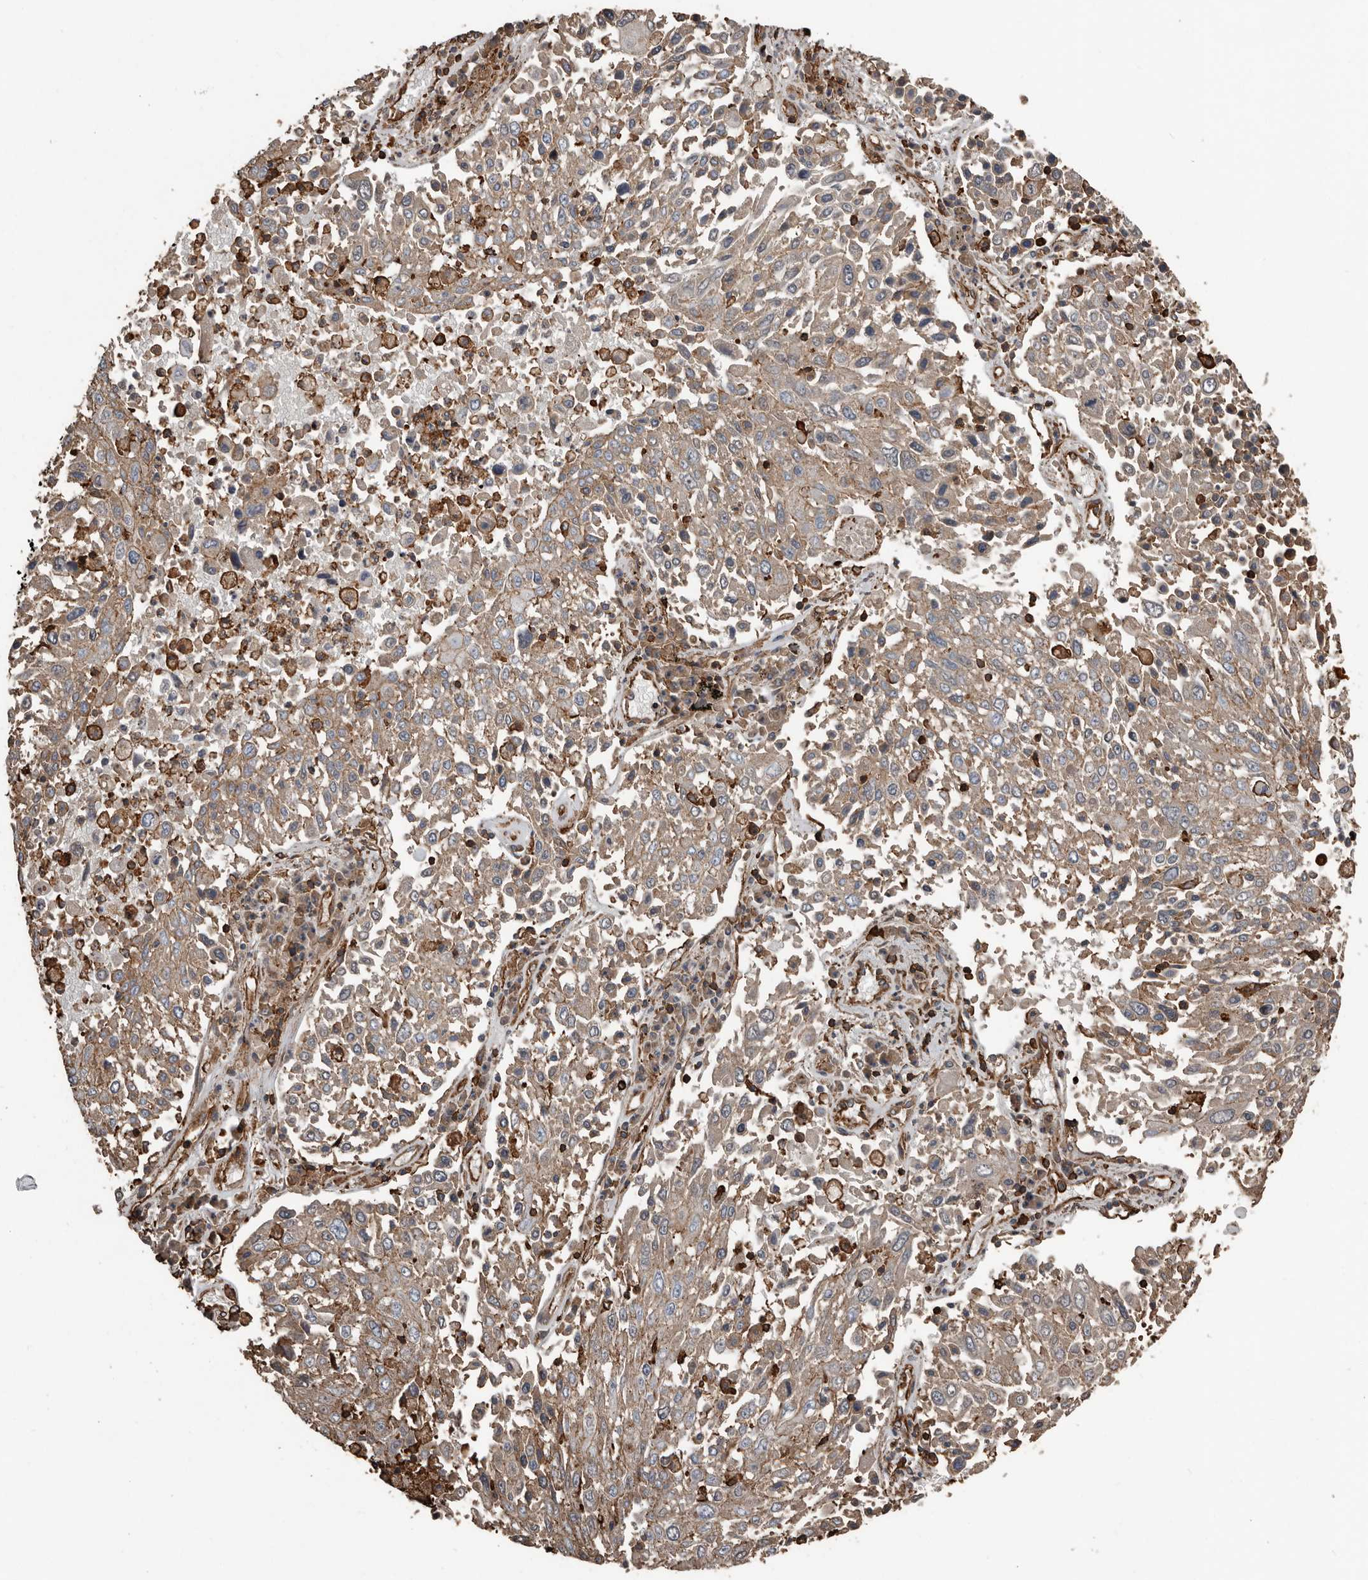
{"staining": {"intensity": "moderate", "quantity": ">75%", "location": "cytoplasmic/membranous"}, "tissue": "lung cancer", "cell_type": "Tumor cells", "image_type": "cancer", "snomed": [{"axis": "morphology", "description": "Squamous cell carcinoma, NOS"}, {"axis": "topography", "description": "Lung"}], "caption": "Lung cancer stained for a protein shows moderate cytoplasmic/membranous positivity in tumor cells.", "gene": "DENND6B", "patient": {"sex": "male", "age": 65}}